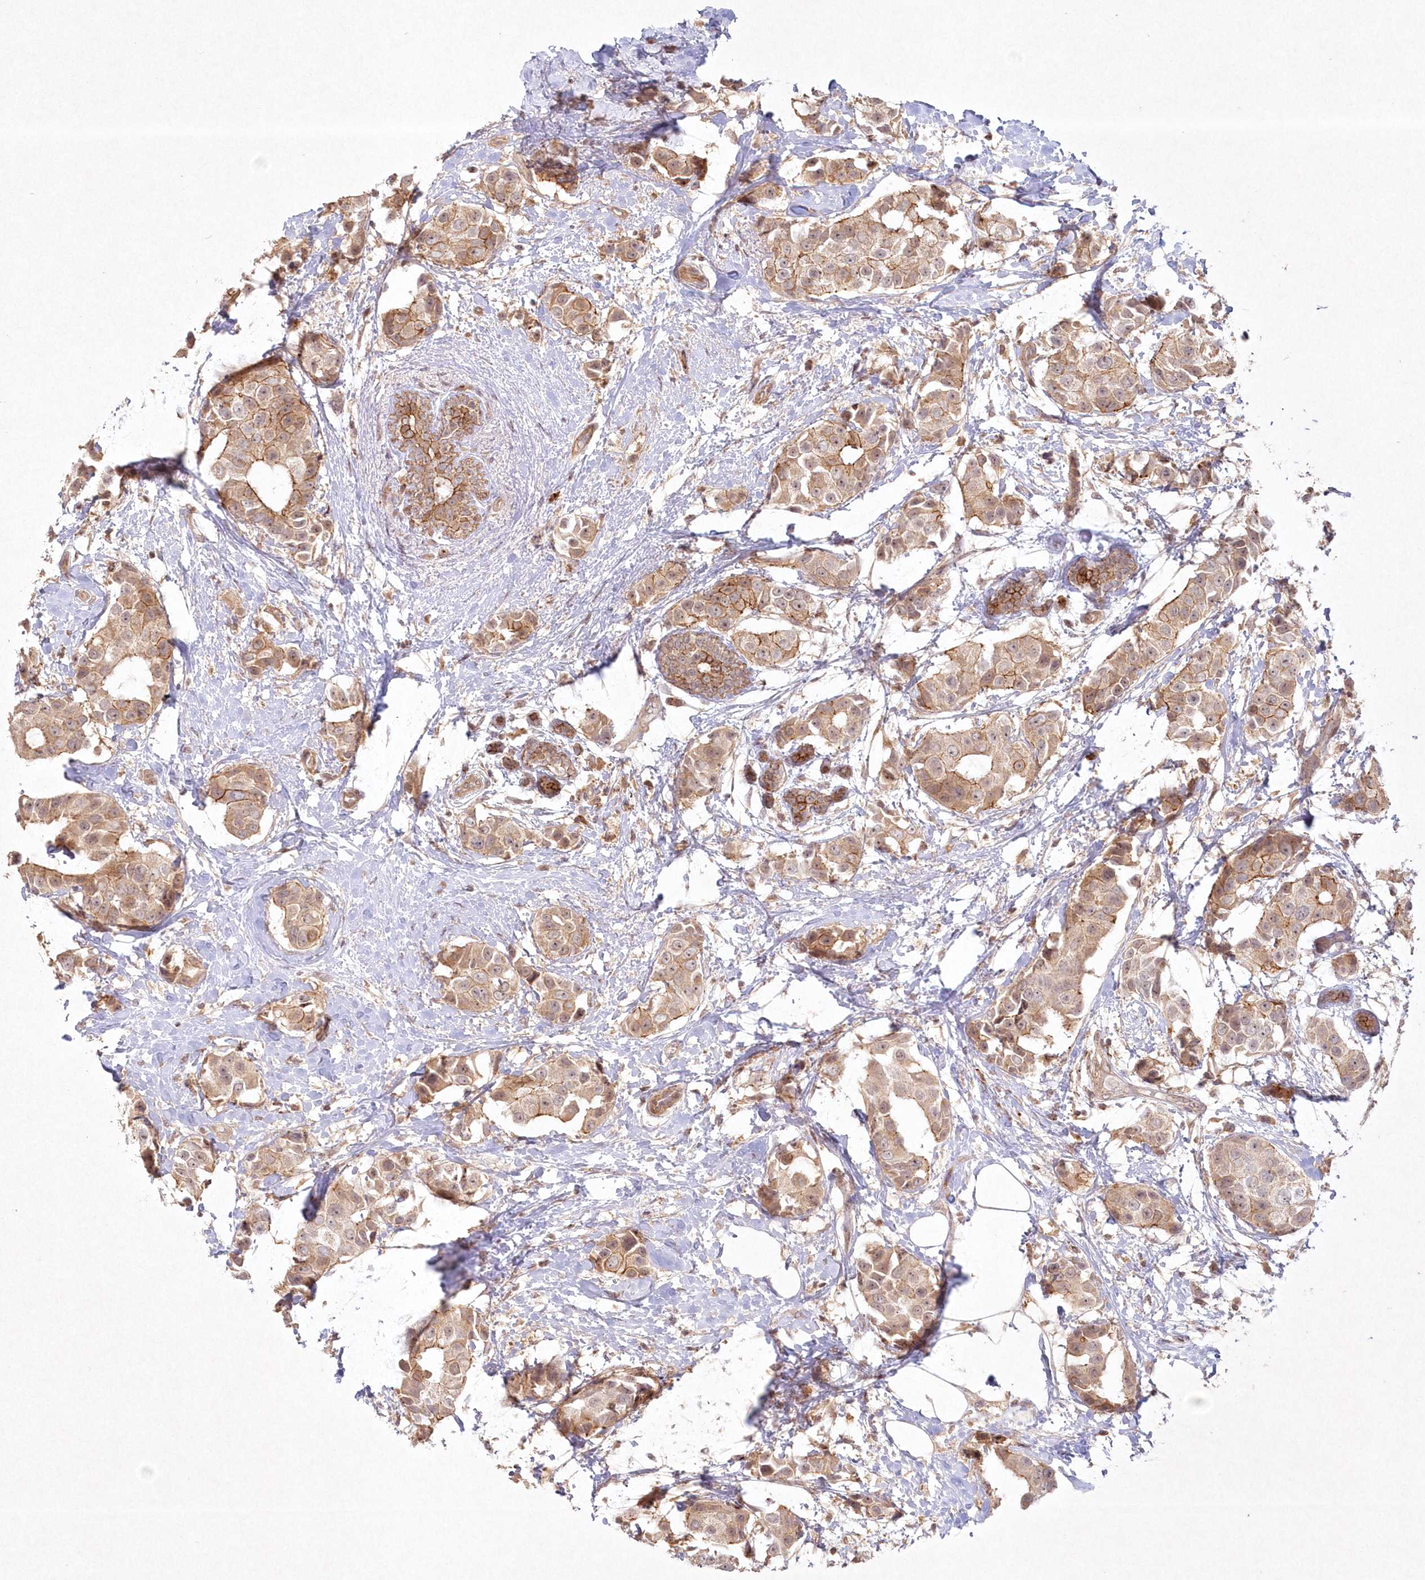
{"staining": {"intensity": "moderate", "quantity": ">75%", "location": "cytoplasmic/membranous"}, "tissue": "breast cancer", "cell_type": "Tumor cells", "image_type": "cancer", "snomed": [{"axis": "morphology", "description": "Normal tissue, NOS"}, {"axis": "morphology", "description": "Duct carcinoma"}, {"axis": "topography", "description": "Breast"}], "caption": "Brown immunohistochemical staining in breast cancer shows moderate cytoplasmic/membranous expression in approximately >75% of tumor cells. (Brightfield microscopy of DAB IHC at high magnification).", "gene": "TOGARAM2", "patient": {"sex": "female", "age": 39}}